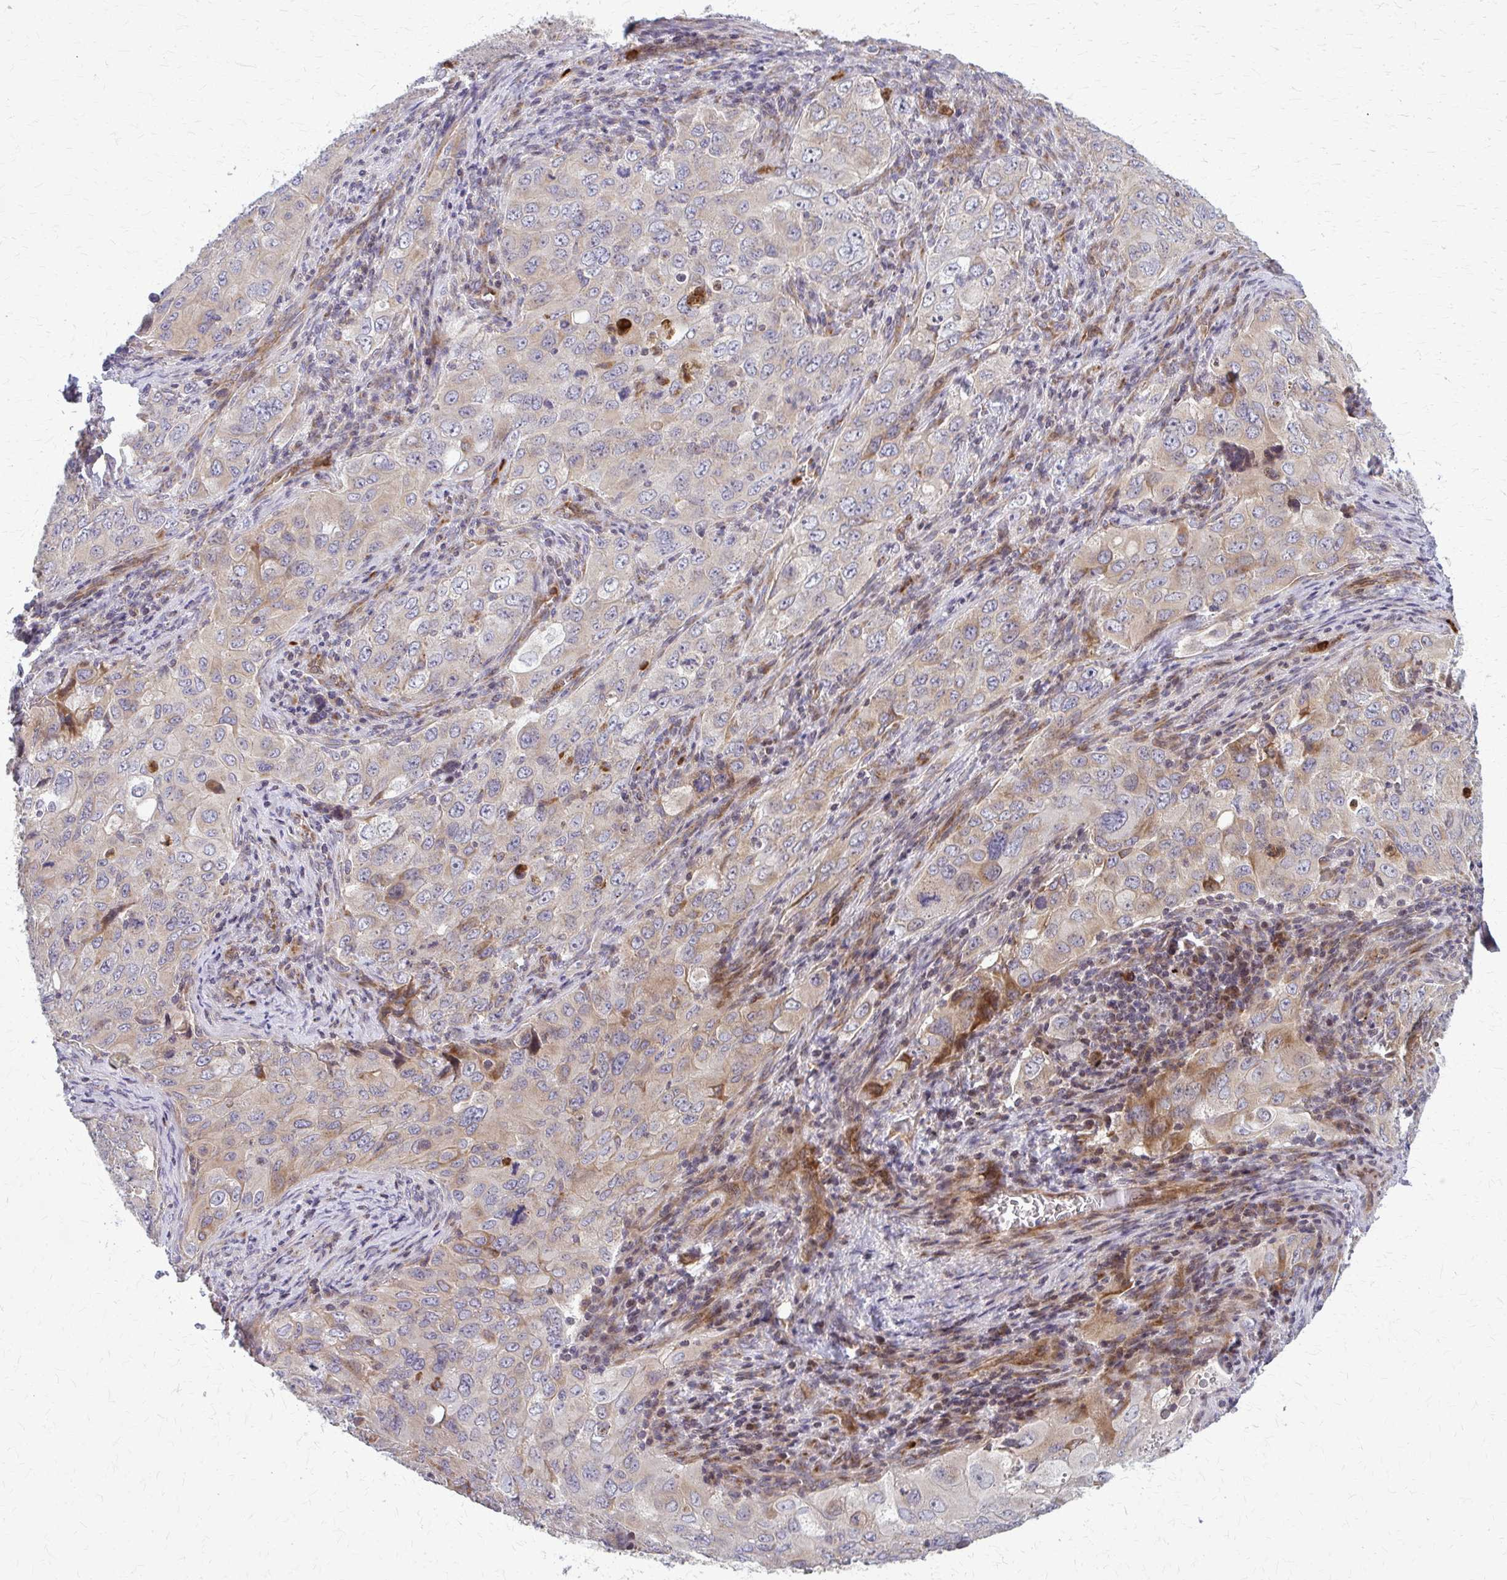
{"staining": {"intensity": "weak", "quantity": "25%-75%", "location": "cytoplasmic/membranous"}, "tissue": "lung cancer", "cell_type": "Tumor cells", "image_type": "cancer", "snomed": [{"axis": "morphology", "description": "Adenocarcinoma, NOS"}, {"axis": "morphology", "description": "Adenocarcinoma, metastatic, NOS"}, {"axis": "topography", "description": "Lymph node"}, {"axis": "topography", "description": "Lung"}], "caption": "This micrograph displays immunohistochemistry staining of adenocarcinoma (lung), with low weak cytoplasmic/membranous staining in about 25%-75% of tumor cells.", "gene": "MCCC1", "patient": {"sex": "female", "age": 42}}